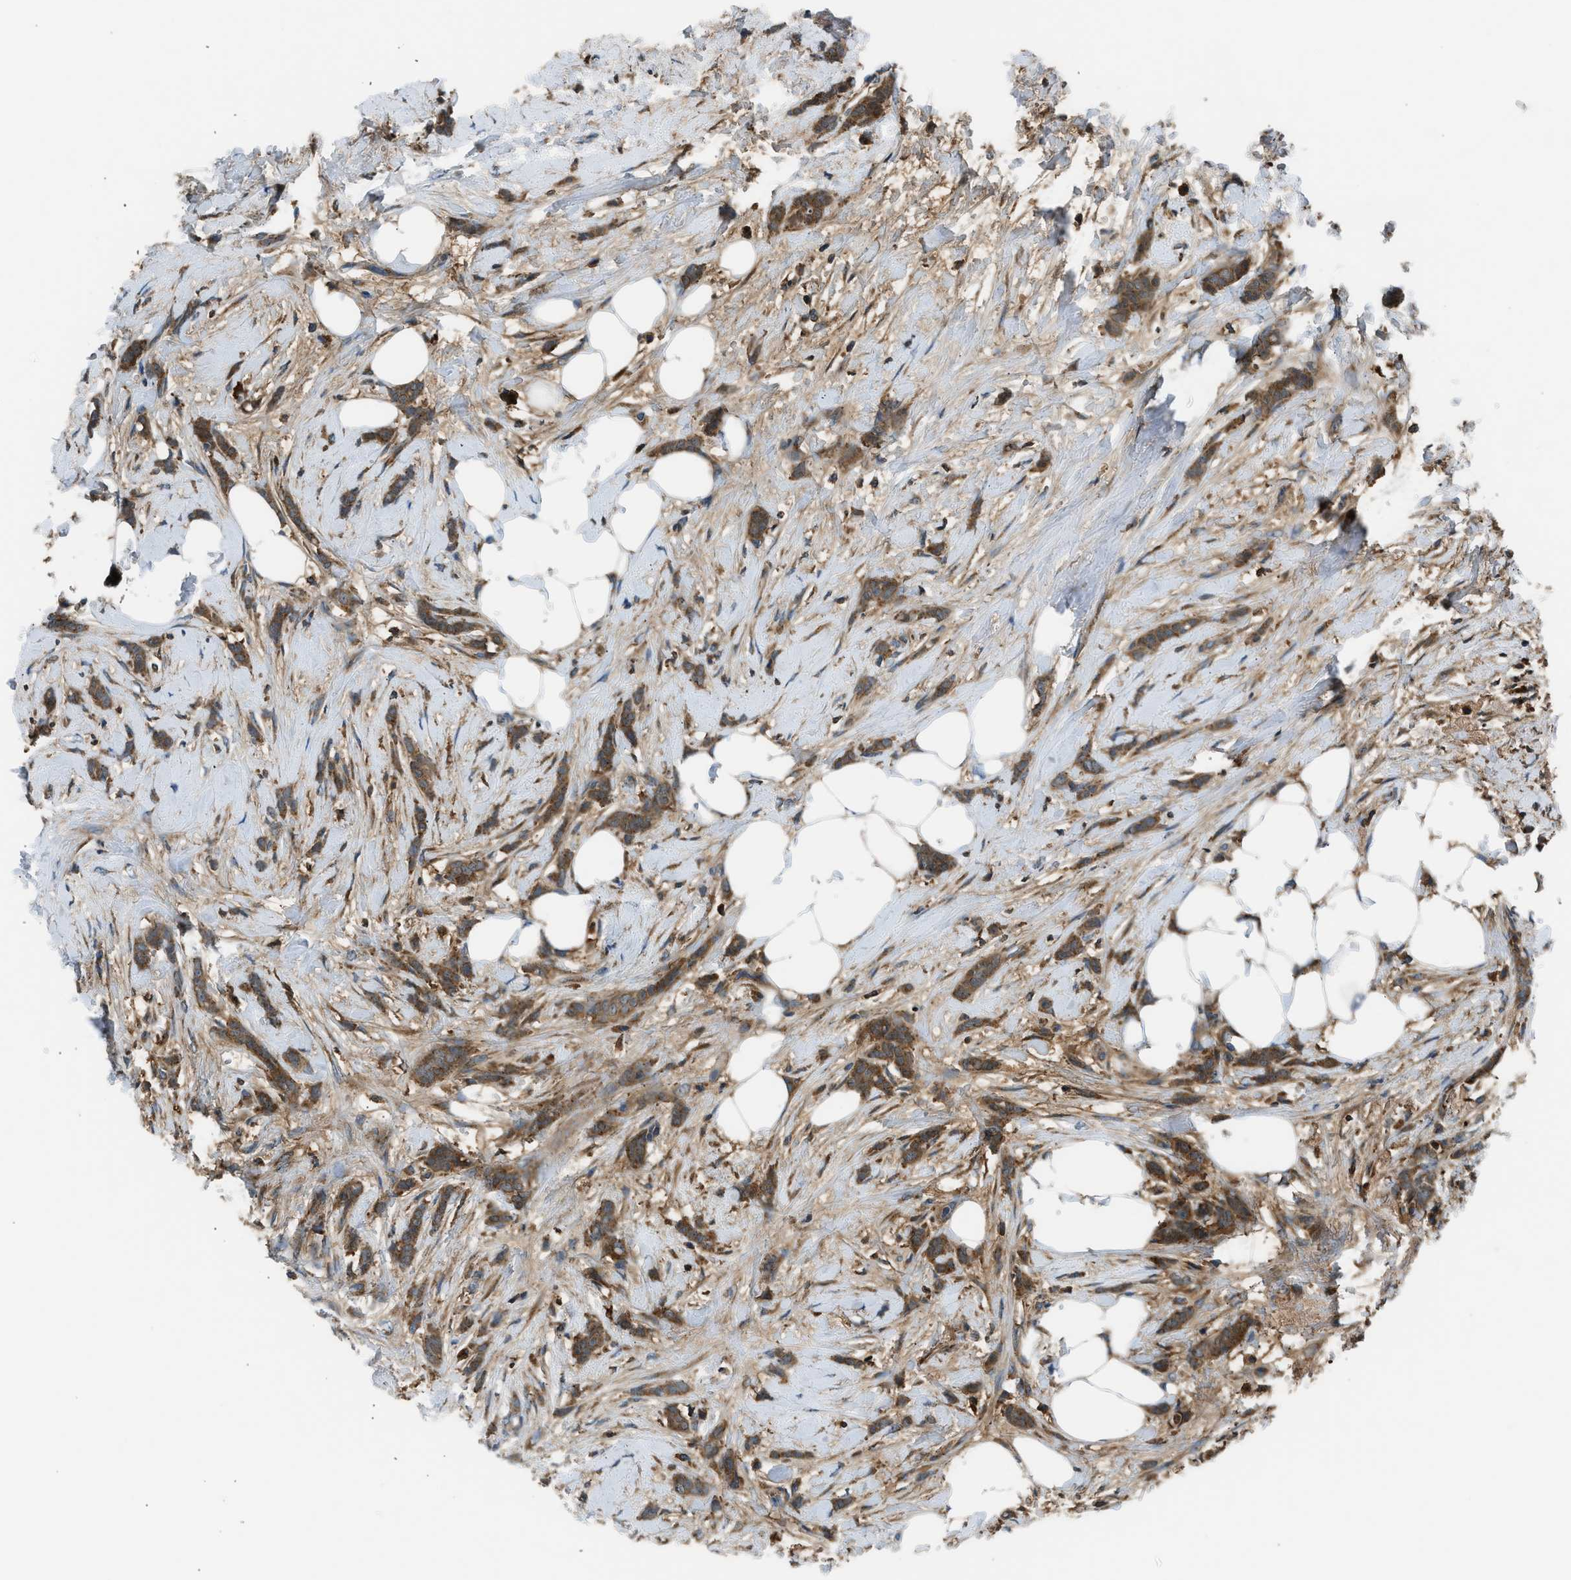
{"staining": {"intensity": "strong", "quantity": ">75%", "location": "cytoplasmic/membranous"}, "tissue": "breast cancer", "cell_type": "Tumor cells", "image_type": "cancer", "snomed": [{"axis": "morphology", "description": "Lobular carcinoma, in situ"}, {"axis": "morphology", "description": "Lobular carcinoma"}, {"axis": "topography", "description": "Breast"}], "caption": "Breast cancer stained for a protein (brown) displays strong cytoplasmic/membranous positive staining in approximately >75% of tumor cells.", "gene": "EDARADD", "patient": {"sex": "female", "age": 41}}